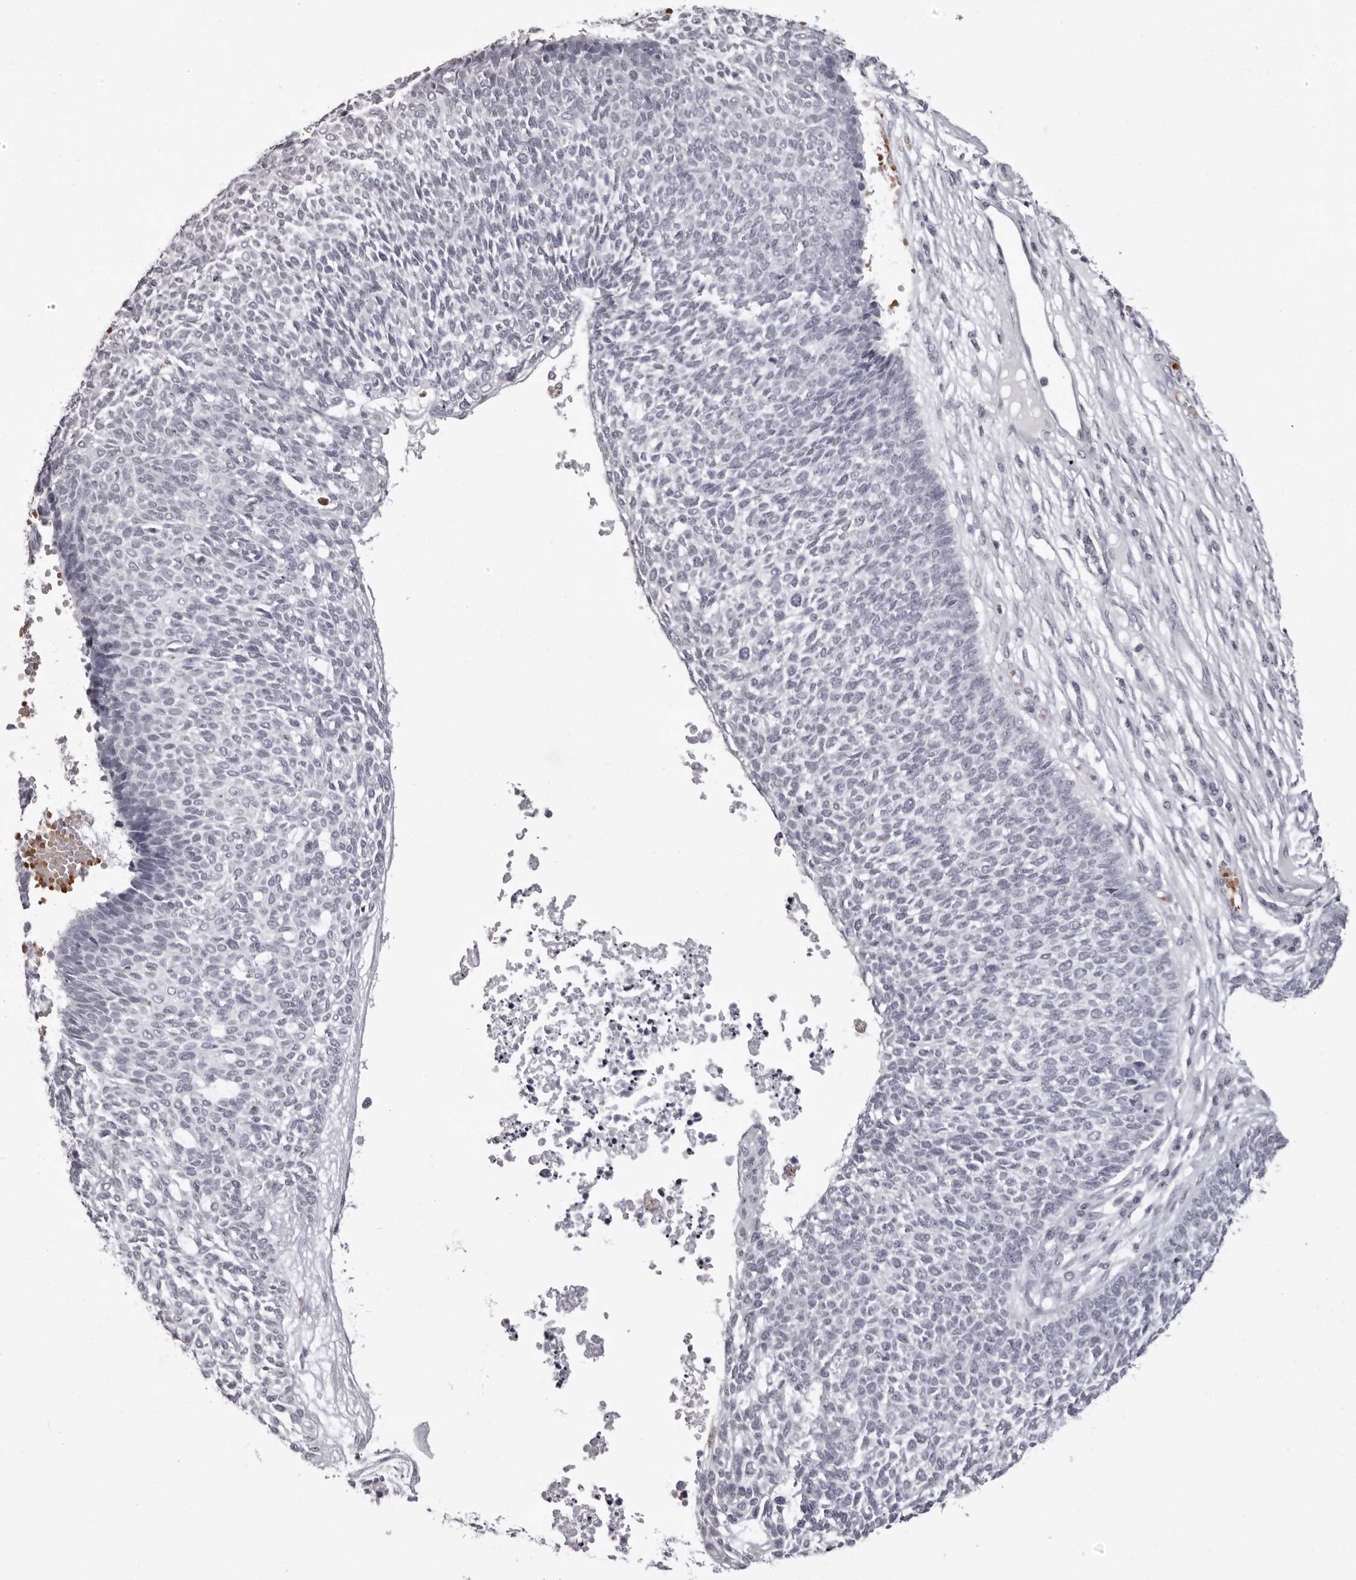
{"staining": {"intensity": "negative", "quantity": "none", "location": "none"}, "tissue": "skin cancer", "cell_type": "Tumor cells", "image_type": "cancer", "snomed": [{"axis": "morphology", "description": "Basal cell carcinoma"}, {"axis": "topography", "description": "Skin"}], "caption": "A micrograph of human skin cancer (basal cell carcinoma) is negative for staining in tumor cells.", "gene": "C8orf74", "patient": {"sex": "female", "age": 84}}